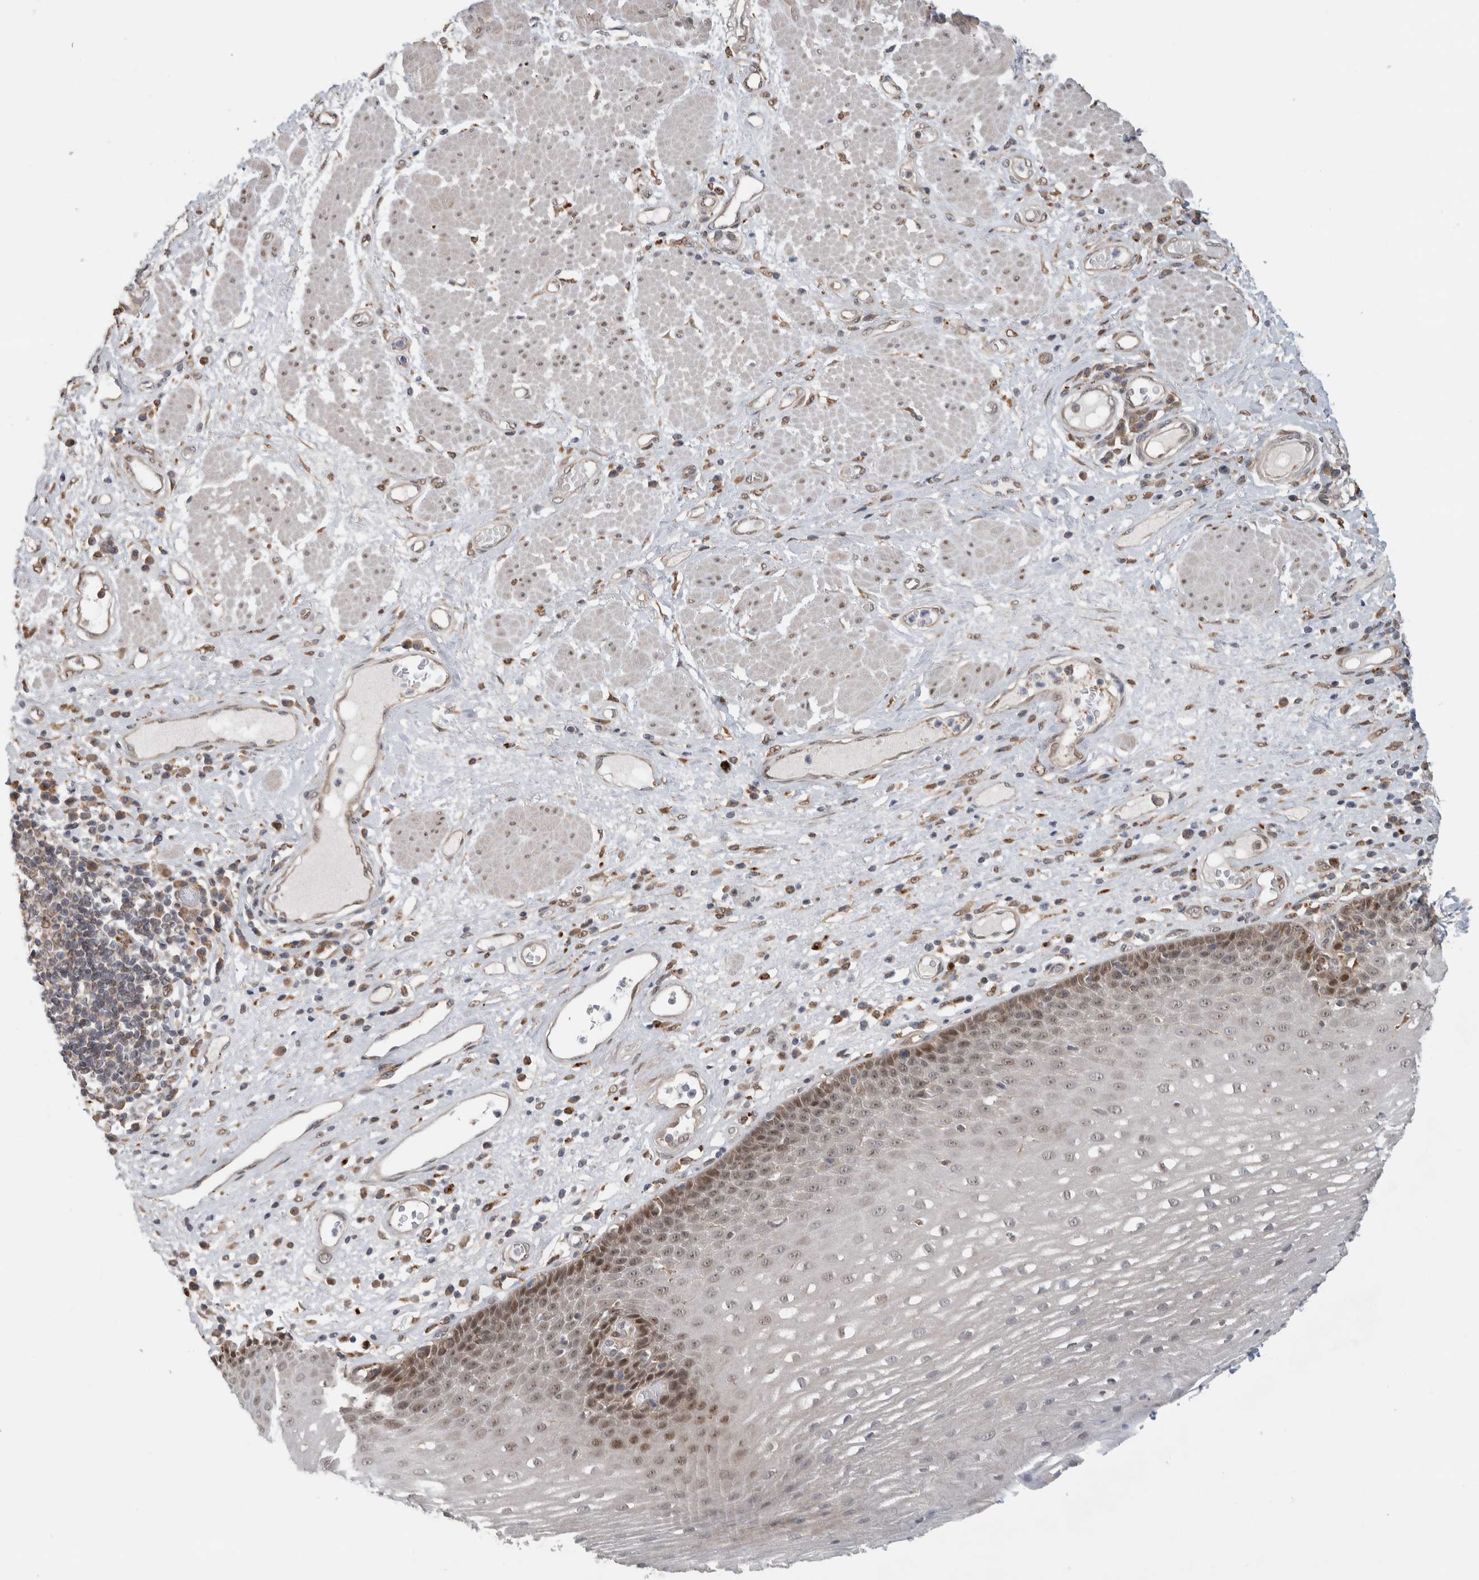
{"staining": {"intensity": "moderate", "quantity": ">75%", "location": "nuclear"}, "tissue": "esophagus", "cell_type": "Squamous epithelial cells", "image_type": "normal", "snomed": [{"axis": "morphology", "description": "Normal tissue, NOS"}, {"axis": "morphology", "description": "Adenocarcinoma, NOS"}, {"axis": "topography", "description": "Esophagus"}], "caption": "Immunohistochemical staining of normal human esophagus shows medium levels of moderate nuclear expression in about >75% of squamous epithelial cells.", "gene": "NAB2", "patient": {"sex": "male", "age": 62}}